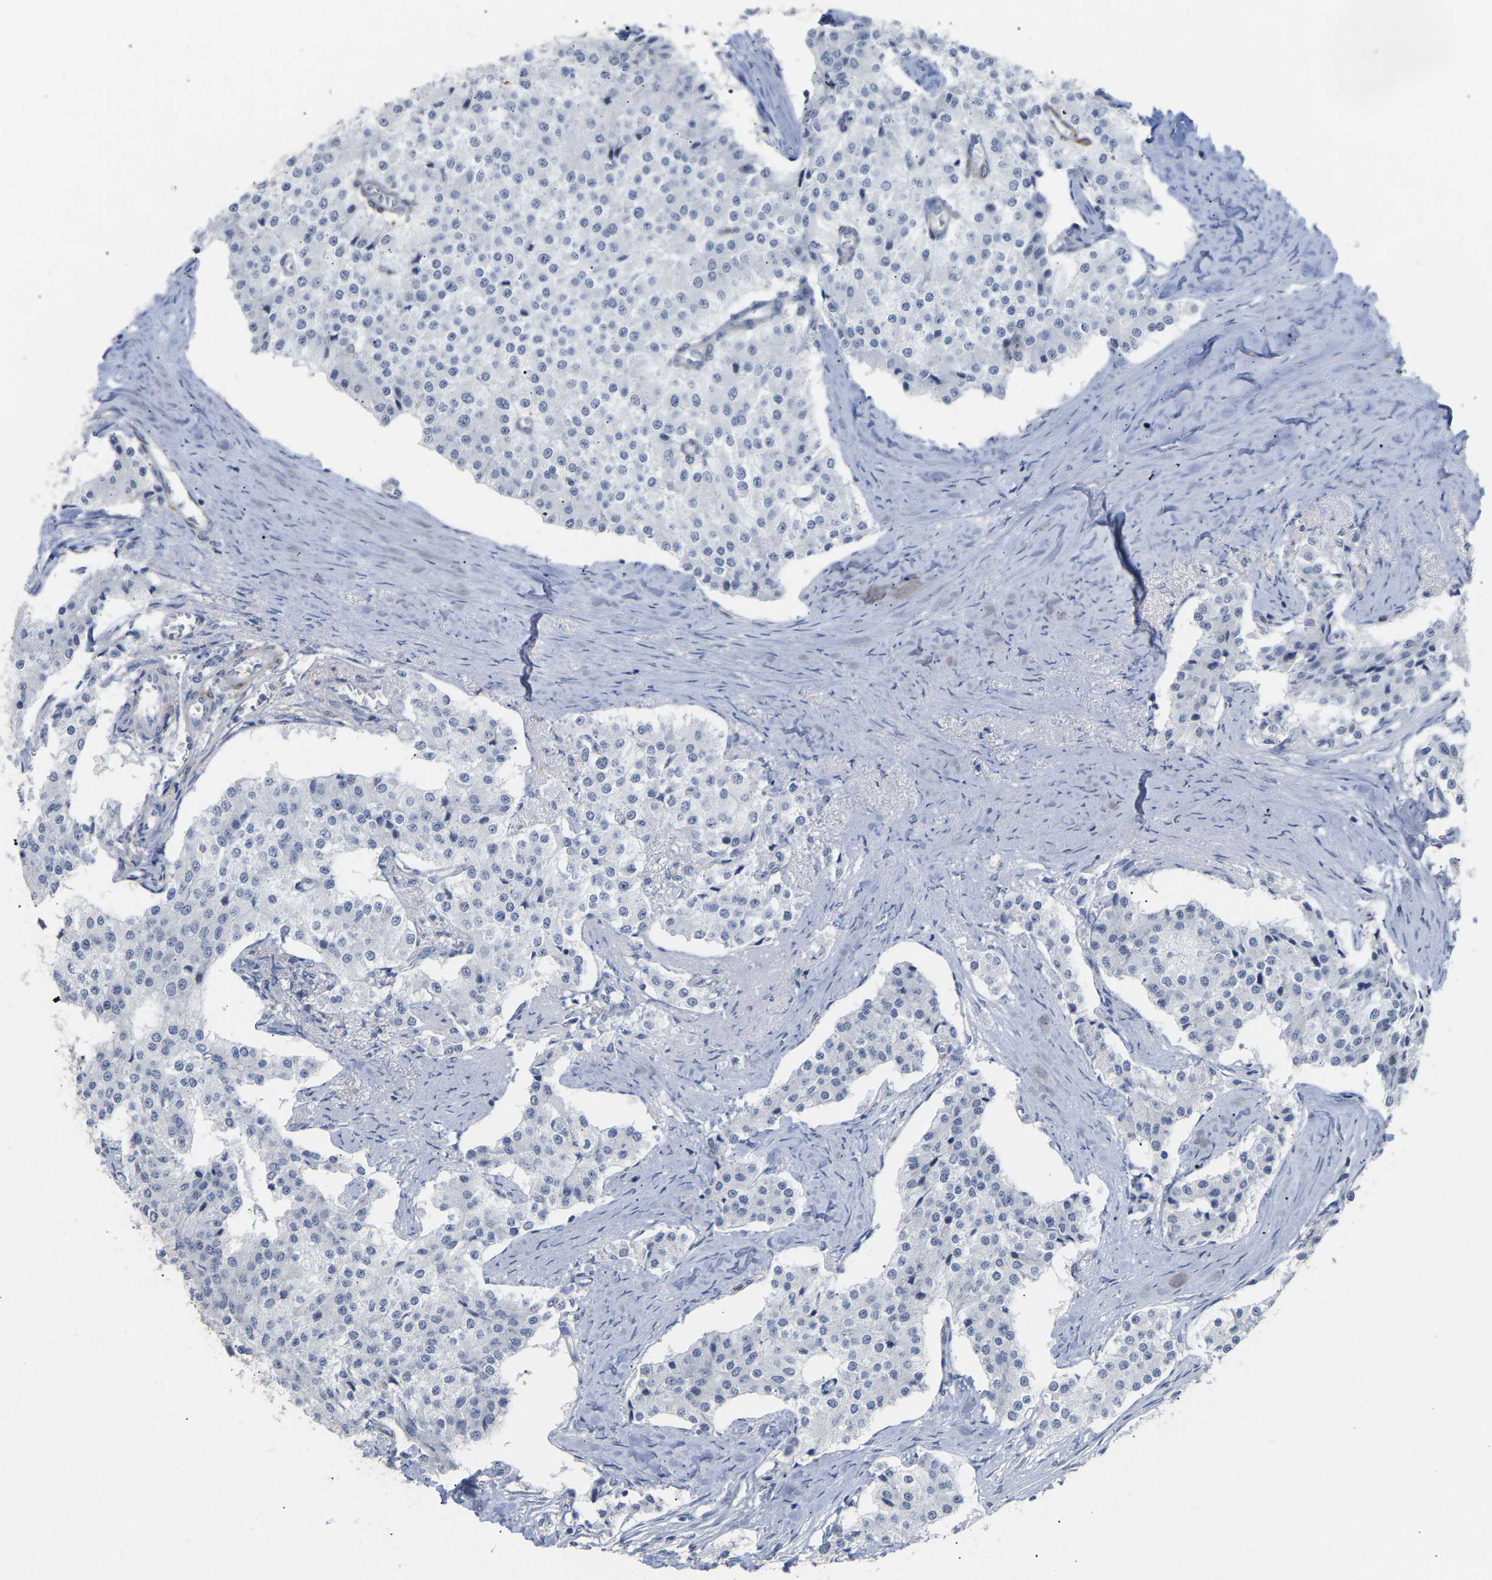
{"staining": {"intensity": "negative", "quantity": "none", "location": "none"}, "tissue": "carcinoid", "cell_type": "Tumor cells", "image_type": "cancer", "snomed": [{"axis": "morphology", "description": "Carcinoid, malignant, NOS"}, {"axis": "topography", "description": "Colon"}], "caption": "Tumor cells show no significant staining in malignant carcinoid.", "gene": "AMPH", "patient": {"sex": "female", "age": 52}}